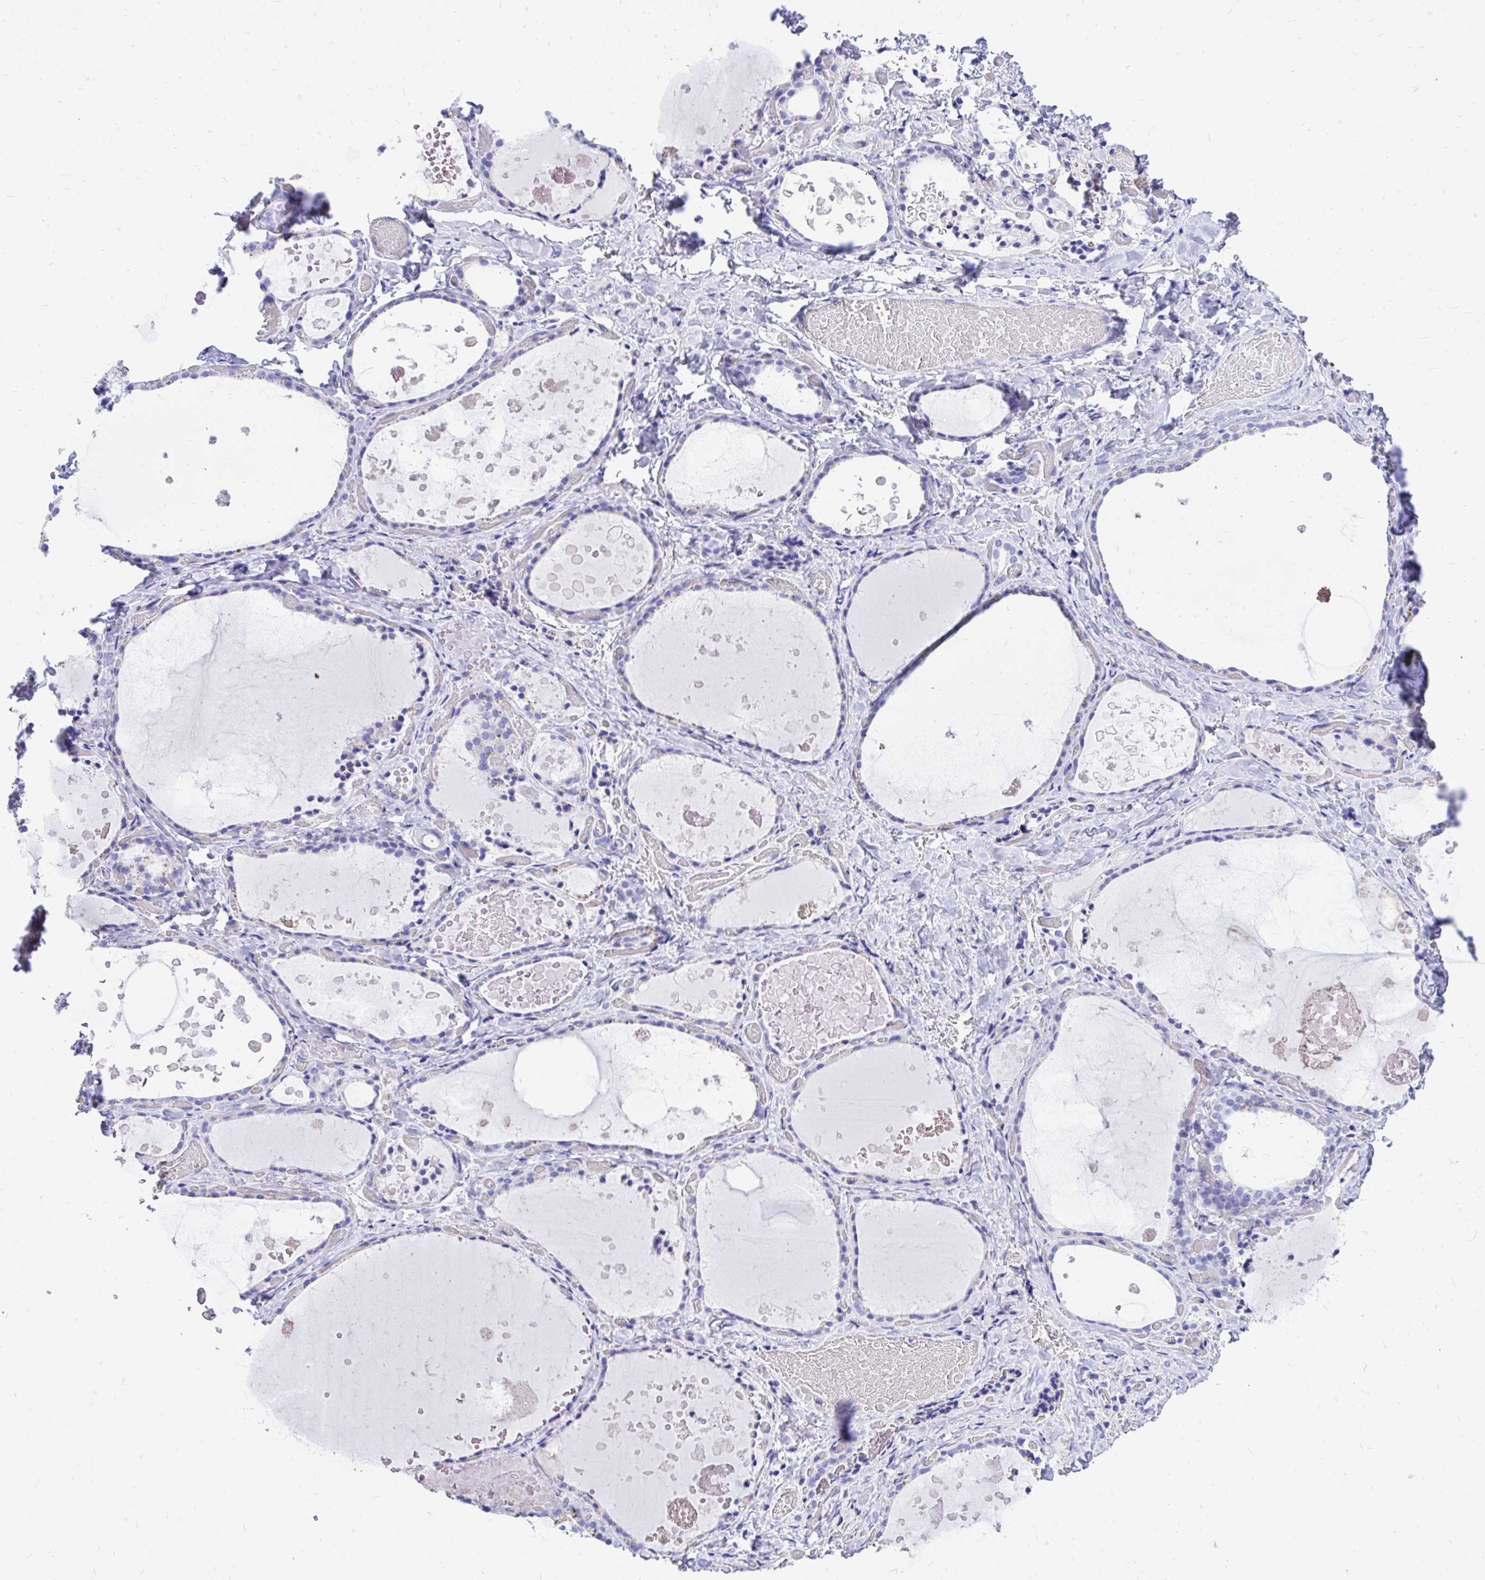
{"staining": {"intensity": "negative", "quantity": "none", "location": "none"}, "tissue": "thyroid gland", "cell_type": "Glandular cells", "image_type": "normal", "snomed": [{"axis": "morphology", "description": "Normal tissue, NOS"}, {"axis": "topography", "description": "Thyroid gland"}], "caption": "Immunohistochemistry of benign human thyroid gland shows no staining in glandular cells.", "gene": "MON1A", "patient": {"sex": "female", "age": 56}}